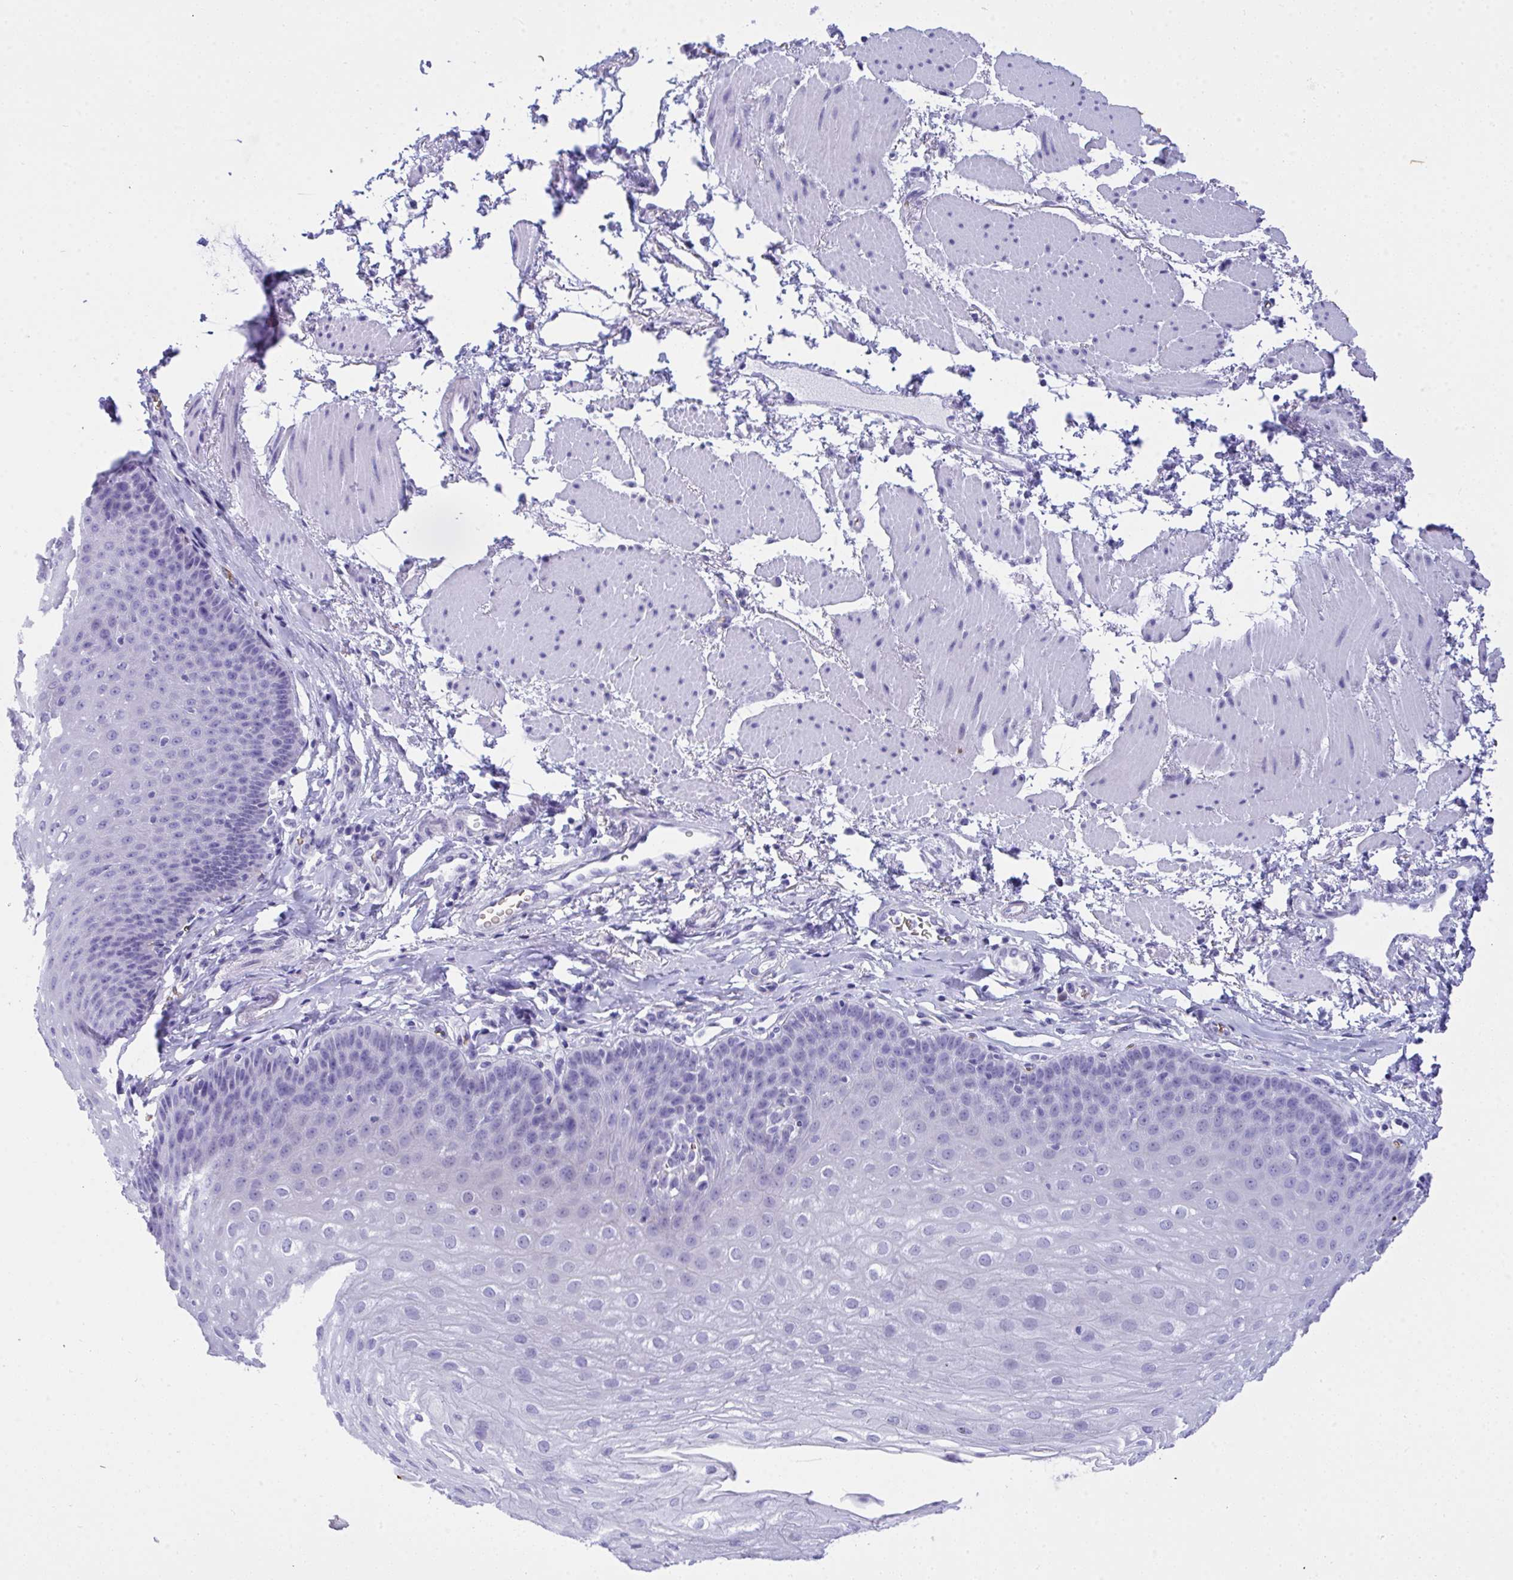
{"staining": {"intensity": "negative", "quantity": "none", "location": "none"}, "tissue": "esophagus", "cell_type": "Squamous epithelial cells", "image_type": "normal", "snomed": [{"axis": "morphology", "description": "Normal tissue, NOS"}, {"axis": "topography", "description": "Esophagus"}], "caption": "Protein analysis of unremarkable esophagus displays no significant positivity in squamous epithelial cells.", "gene": "ANK1", "patient": {"sex": "female", "age": 81}}